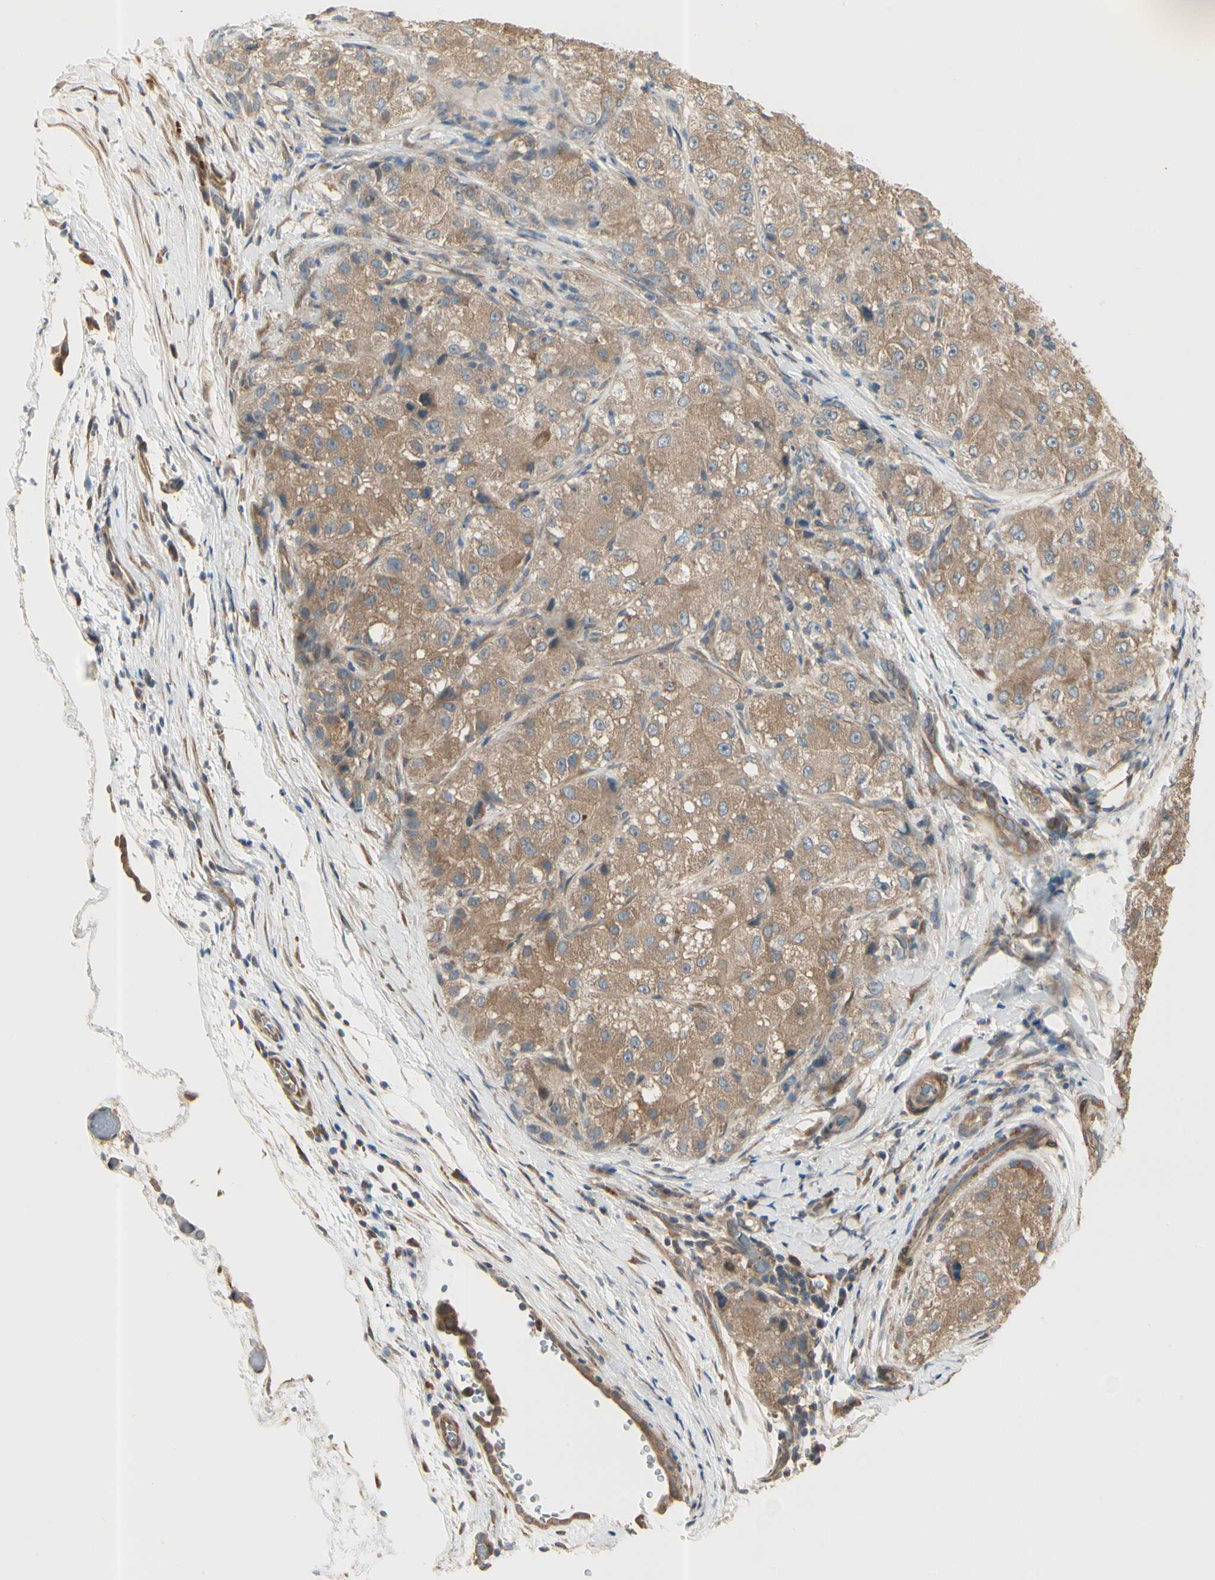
{"staining": {"intensity": "moderate", "quantity": ">75%", "location": "cytoplasmic/membranous"}, "tissue": "liver cancer", "cell_type": "Tumor cells", "image_type": "cancer", "snomed": [{"axis": "morphology", "description": "Carcinoma, Hepatocellular, NOS"}, {"axis": "topography", "description": "Liver"}], "caption": "About >75% of tumor cells in human liver cancer (hepatocellular carcinoma) display moderate cytoplasmic/membranous protein expression as visualized by brown immunohistochemical staining.", "gene": "IRAG1", "patient": {"sex": "male", "age": 80}}